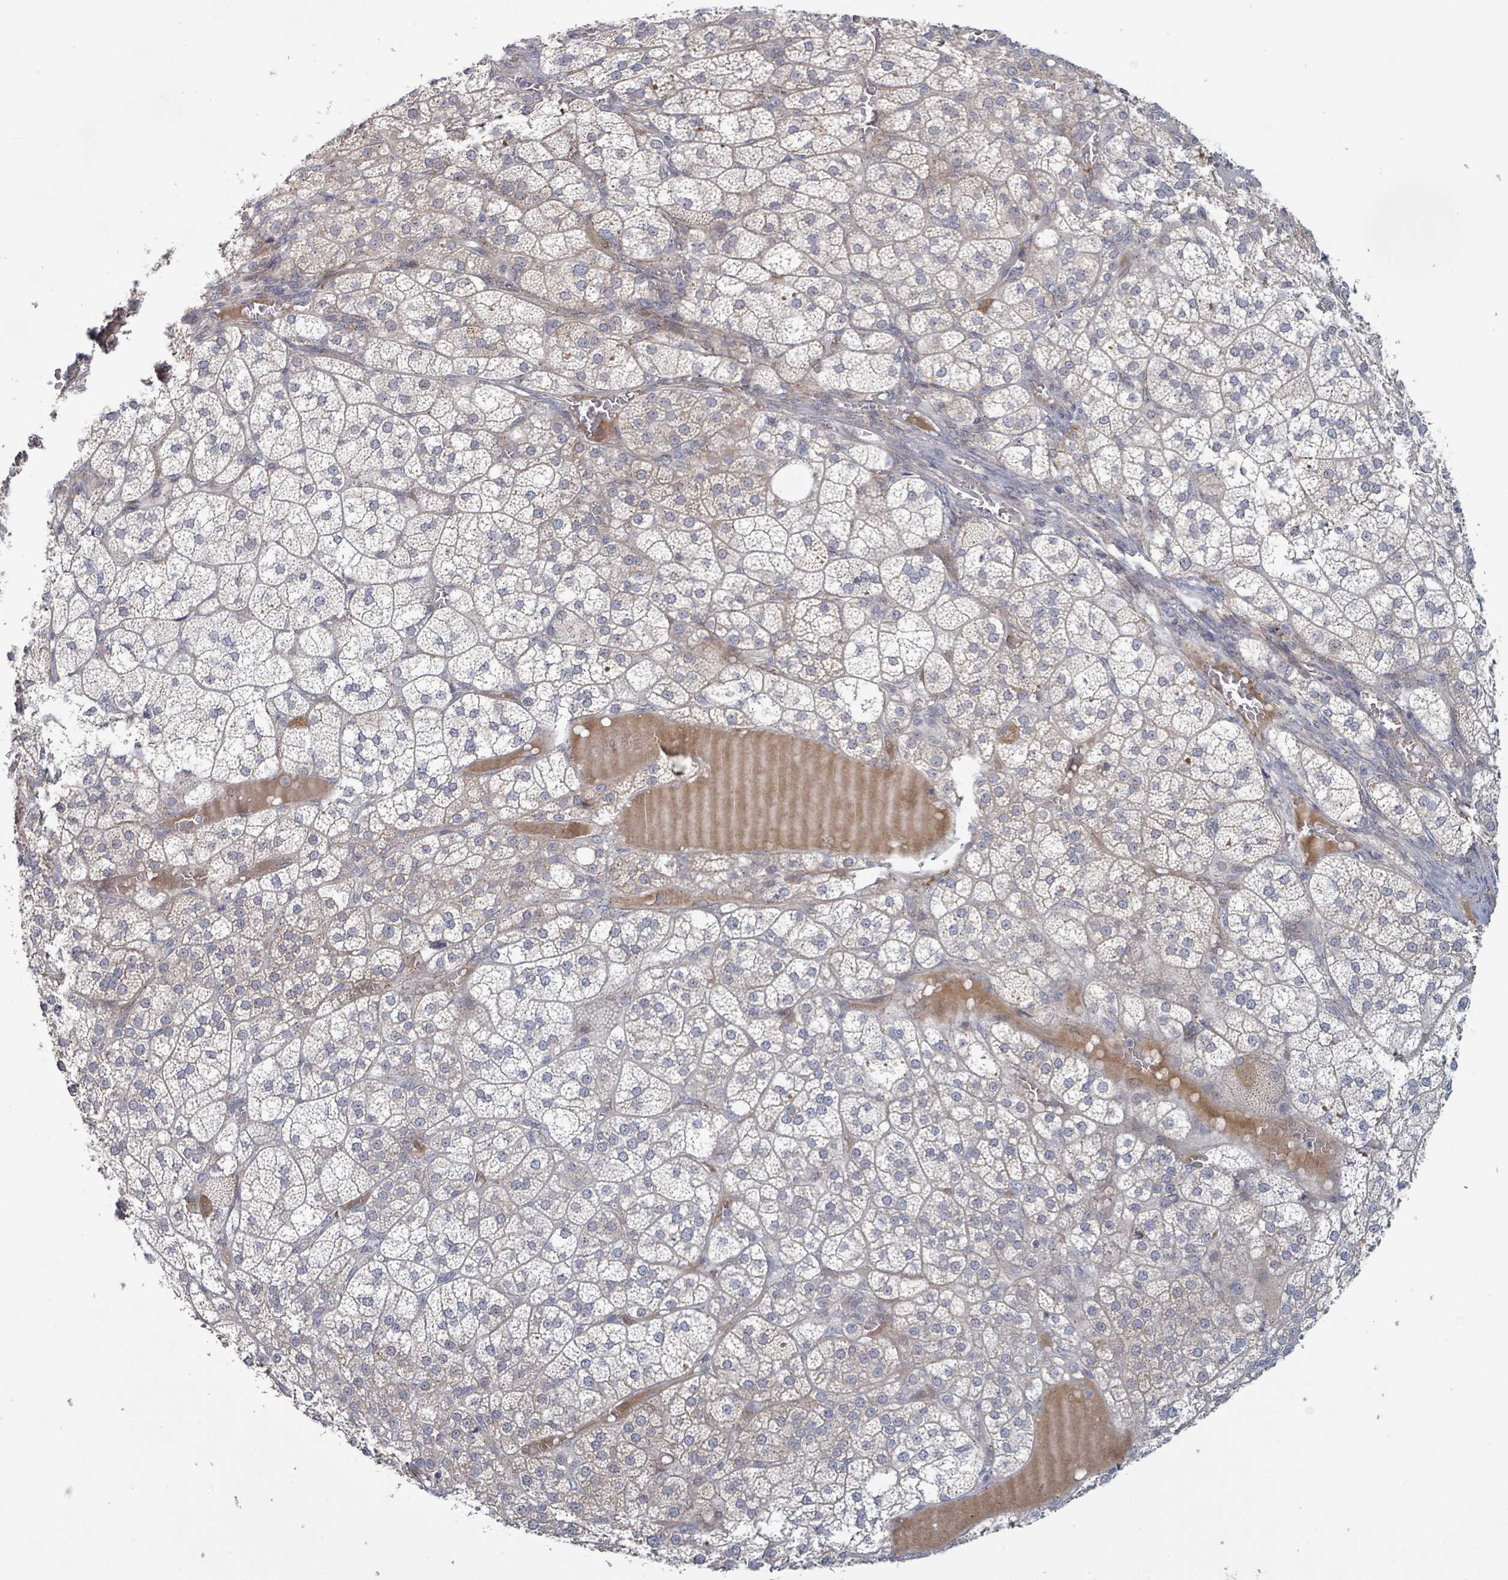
{"staining": {"intensity": "moderate", "quantity": "25%-75%", "location": "cytoplasmic/membranous"}, "tissue": "adrenal gland", "cell_type": "Glandular cells", "image_type": "normal", "snomed": [{"axis": "morphology", "description": "Normal tissue, NOS"}, {"axis": "topography", "description": "Adrenal gland"}], "caption": "Immunohistochemical staining of normal human adrenal gland reveals 25%-75% levels of moderate cytoplasmic/membranous protein expression in about 25%-75% of glandular cells.", "gene": "COL5A3", "patient": {"sex": "female", "age": 60}}